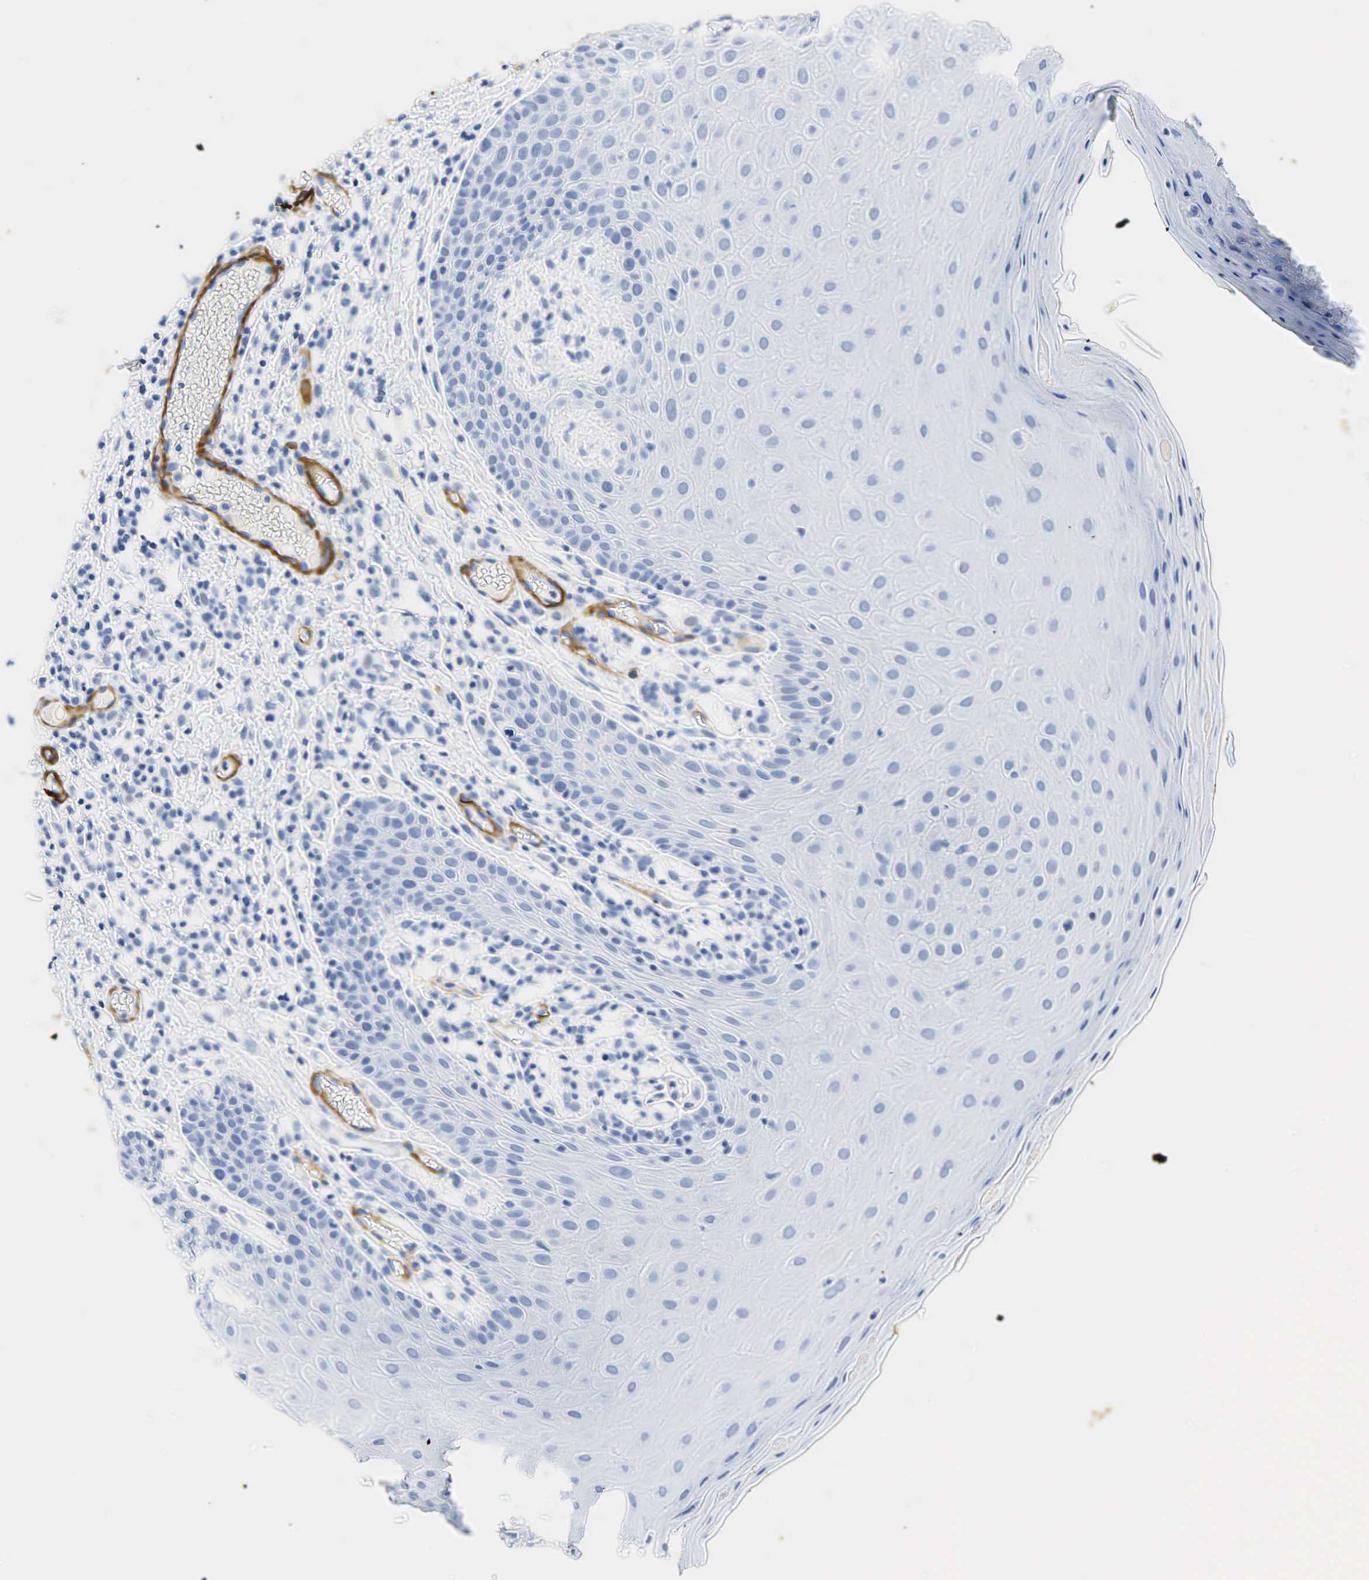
{"staining": {"intensity": "negative", "quantity": "none", "location": "none"}, "tissue": "oral mucosa", "cell_type": "Squamous epithelial cells", "image_type": "normal", "snomed": [{"axis": "morphology", "description": "Normal tissue, NOS"}, {"axis": "topography", "description": "Oral tissue"}], "caption": "Squamous epithelial cells show no significant protein staining in benign oral mucosa. Nuclei are stained in blue.", "gene": "ACTA1", "patient": {"sex": "female", "age": 56}}